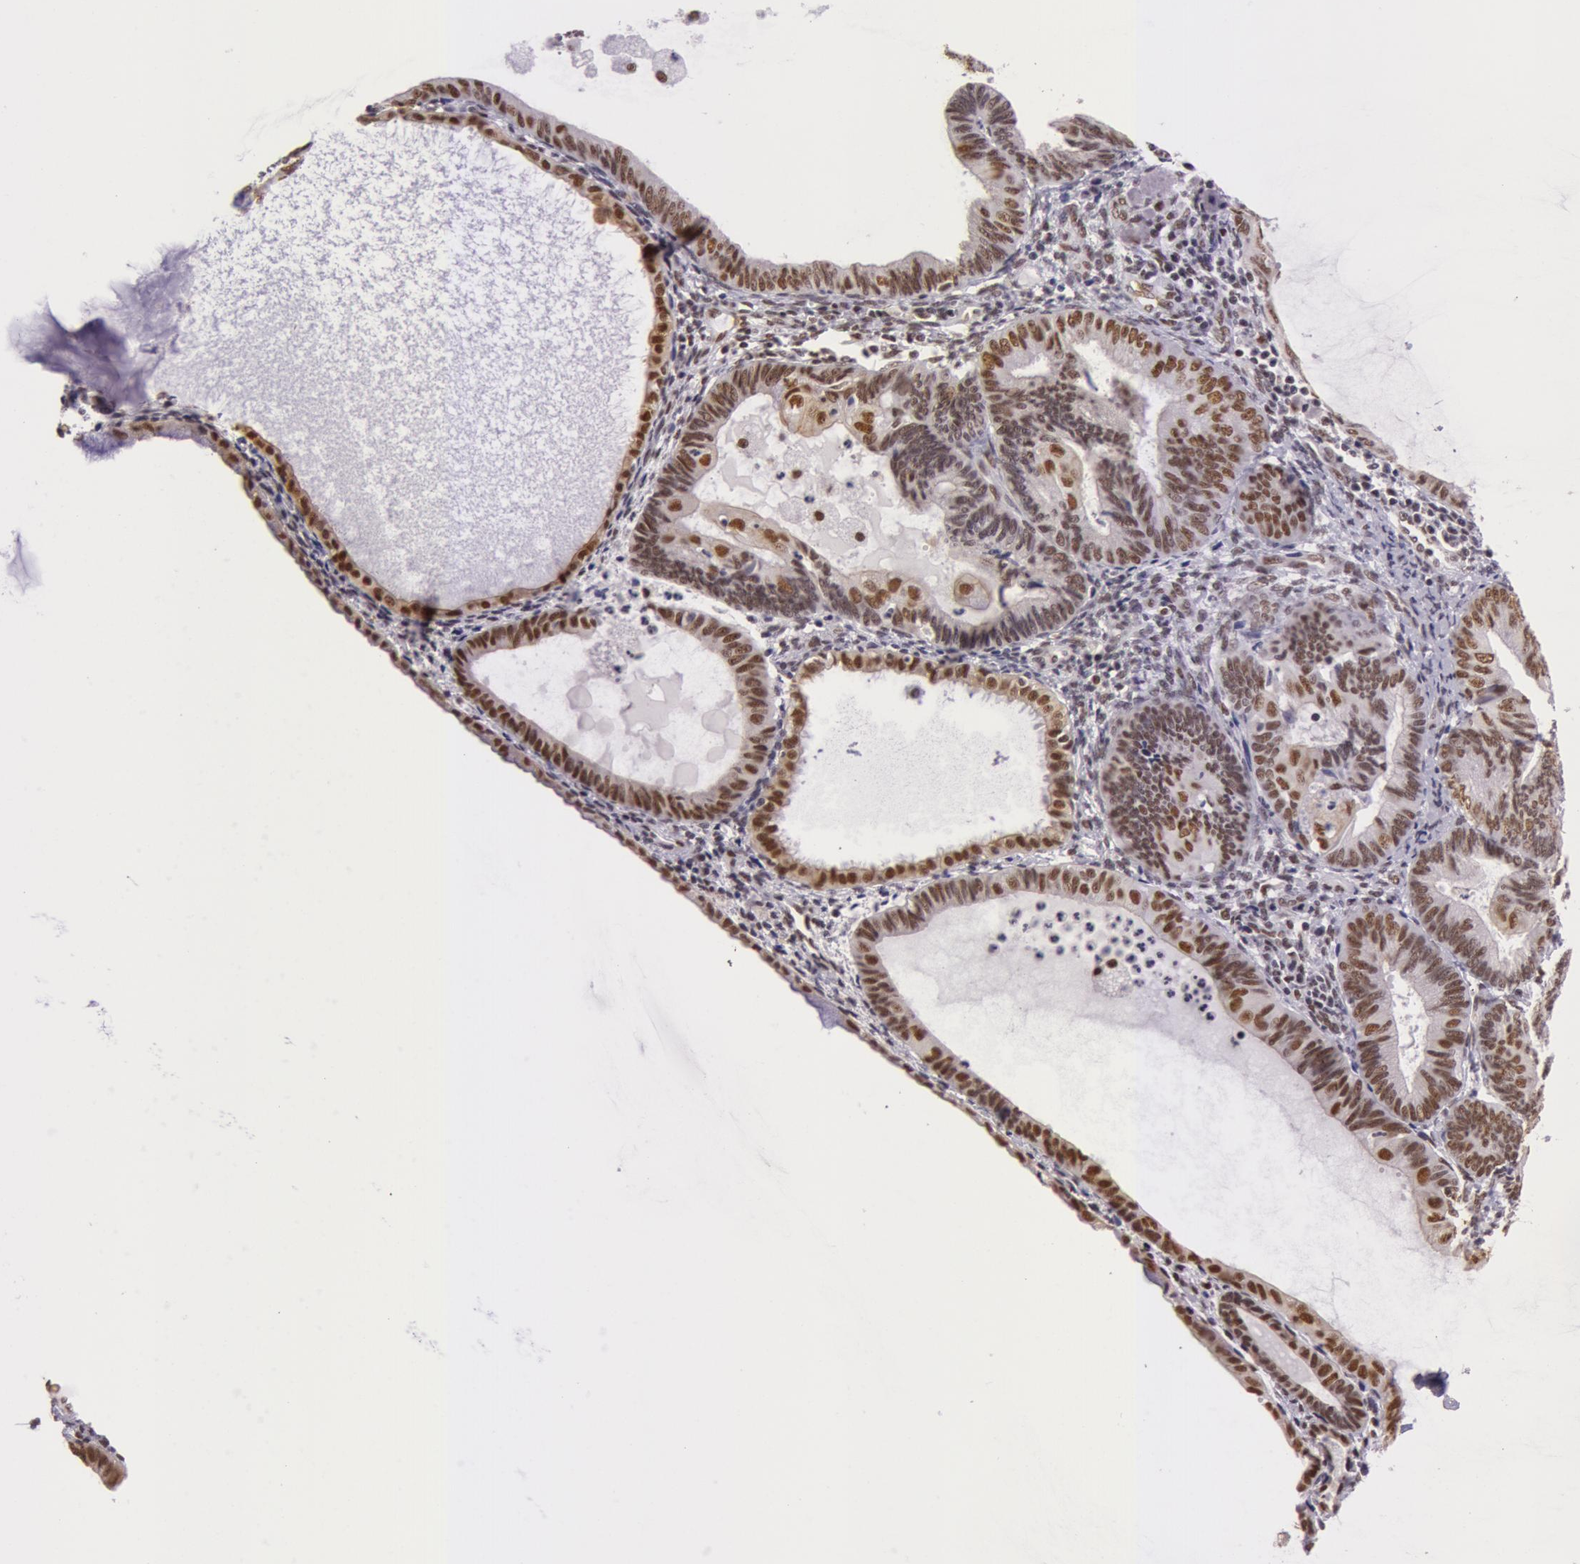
{"staining": {"intensity": "moderate", "quantity": "25%-75%", "location": "nuclear"}, "tissue": "endometrial cancer", "cell_type": "Tumor cells", "image_type": "cancer", "snomed": [{"axis": "morphology", "description": "Adenocarcinoma, NOS"}, {"axis": "topography", "description": "Endometrium"}], "caption": "Immunohistochemical staining of human endometrial cancer demonstrates medium levels of moderate nuclear protein staining in approximately 25%-75% of tumor cells.", "gene": "NBN", "patient": {"sex": "female", "age": 63}}